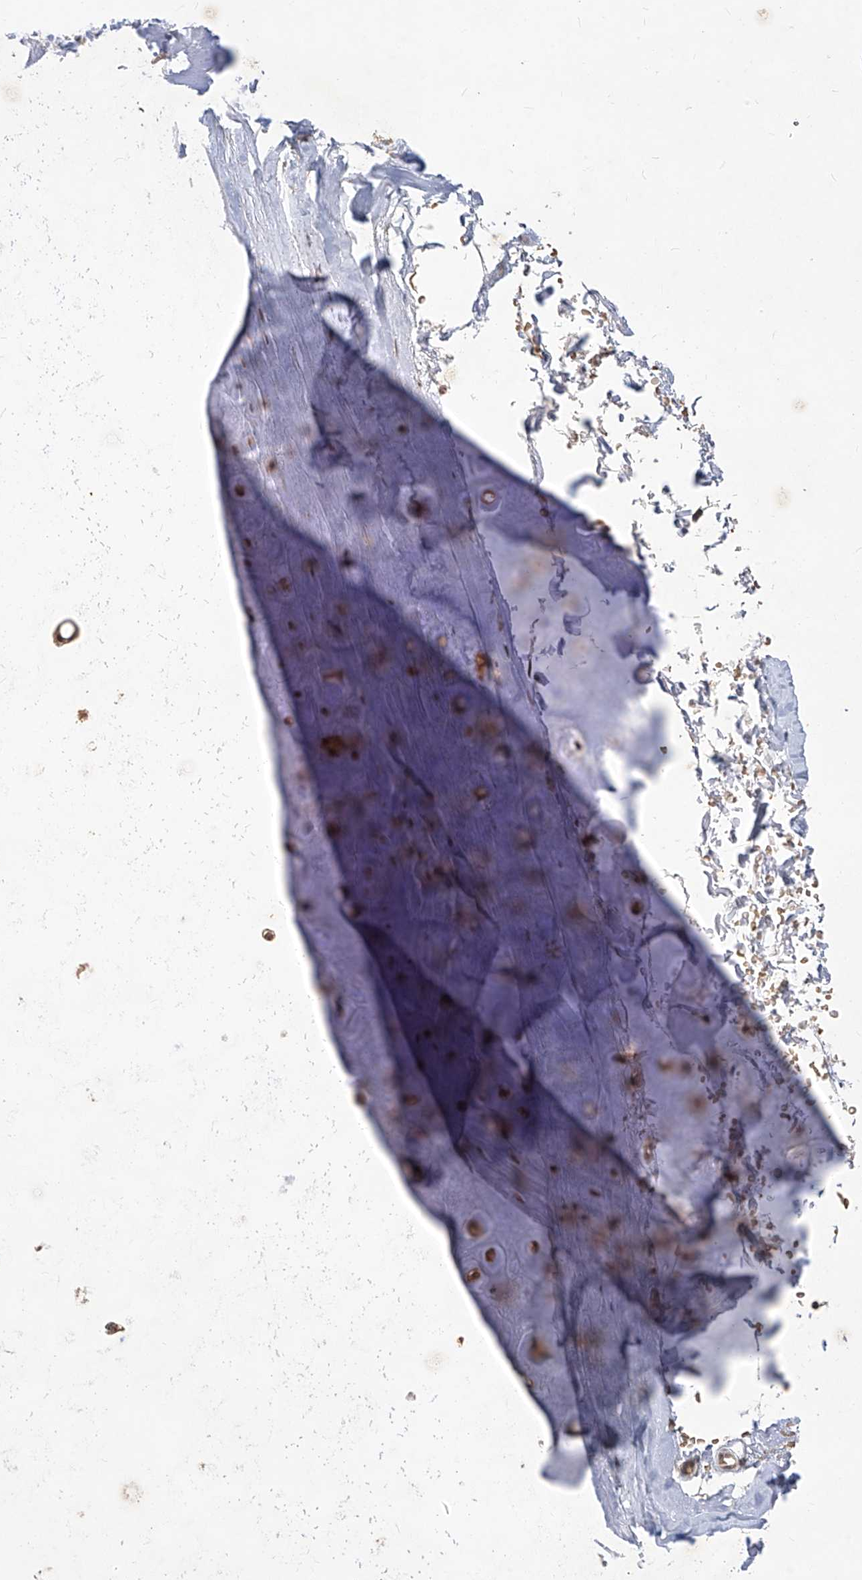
{"staining": {"intensity": "weak", "quantity": "25%-75%", "location": "cytoplasmic/membranous"}, "tissue": "adipose tissue", "cell_type": "Adipocytes", "image_type": "normal", "snomed": [{"axis": "morphology", "description": "Normal tissue, NOS"}, {"axis": "morphology", "description": "Basal cell carcinoma"}, {"axis": "topography", "description": "Skin"}], "caption": "A high-resolution micrograph shows immunohistochemistry (IHC) staining of benign adipose tissue, which reveals weak cytoplasmic/membranous staining in approximately 25%-75% of adipocytes. (brown staining indicates protein expression, while blue staining denotes nuclei).", "gene": "PSMB1", "patient": {"sex": "female", "age": 89}}